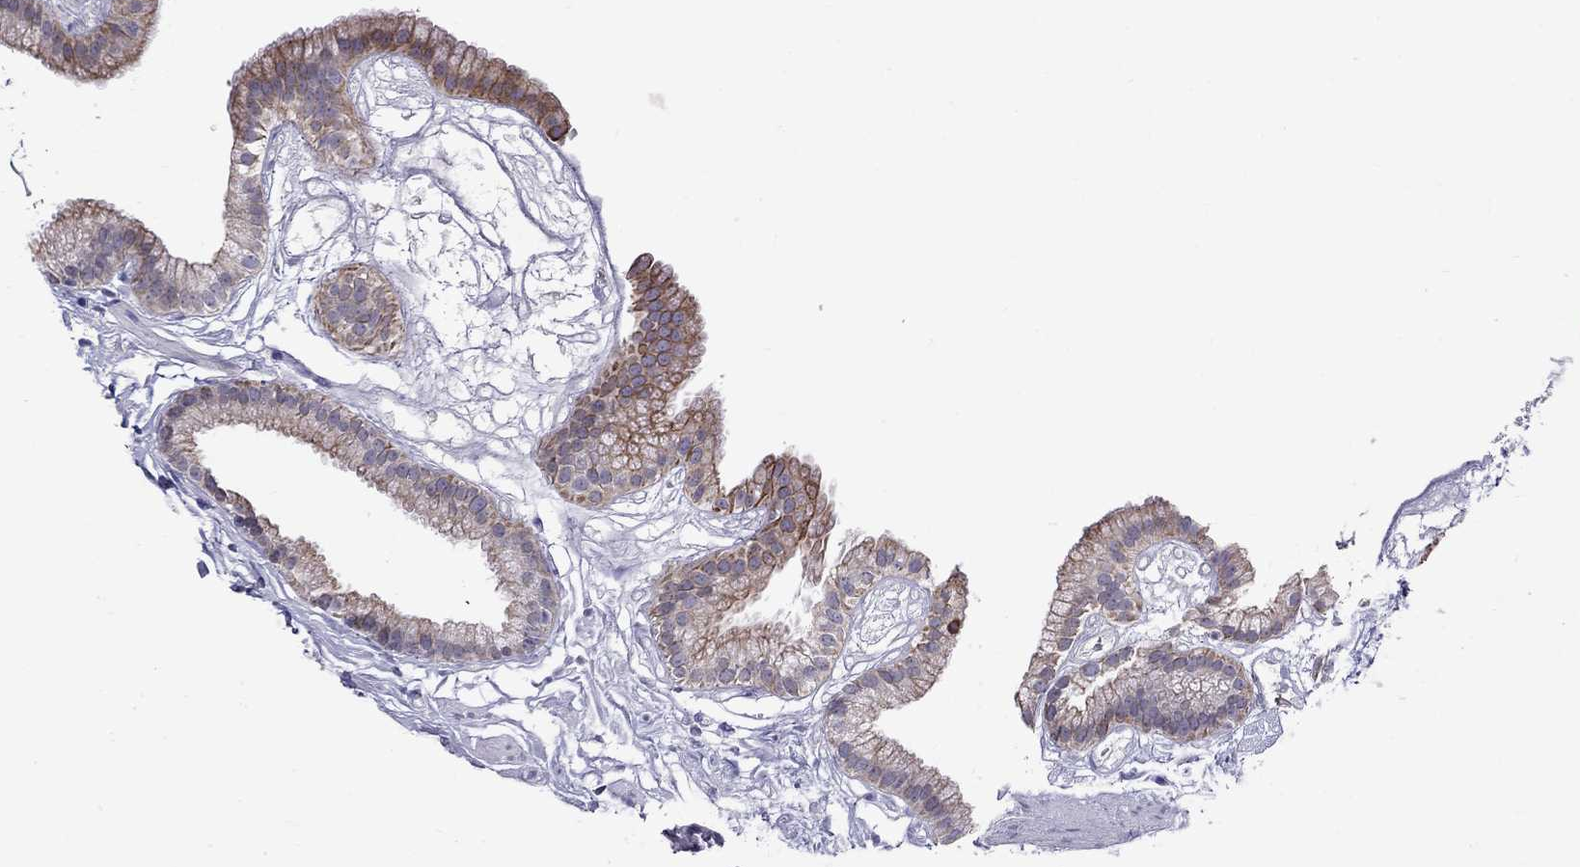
{"staining": {"intensity": "moderate", "quantity": "<25%", "location": "cytoplasmic/membranous"}, "tissue": "gallbladder", "cell_type": "Glandular cells", "image_type": "normal", "snomed": [{"axis": "morphology", "description": "Normal tissue, NOS"}, {"axis": "topography", "description": "Gallbladder"}], "caption": "IHC (DAB) staining of normal human gallbladder reveals moderate cytoplasmic/membranous protein expression in approximately <25% of glandular cells.", "gene": "MUC15", "patient": {"sex": "female", "age": 45}}